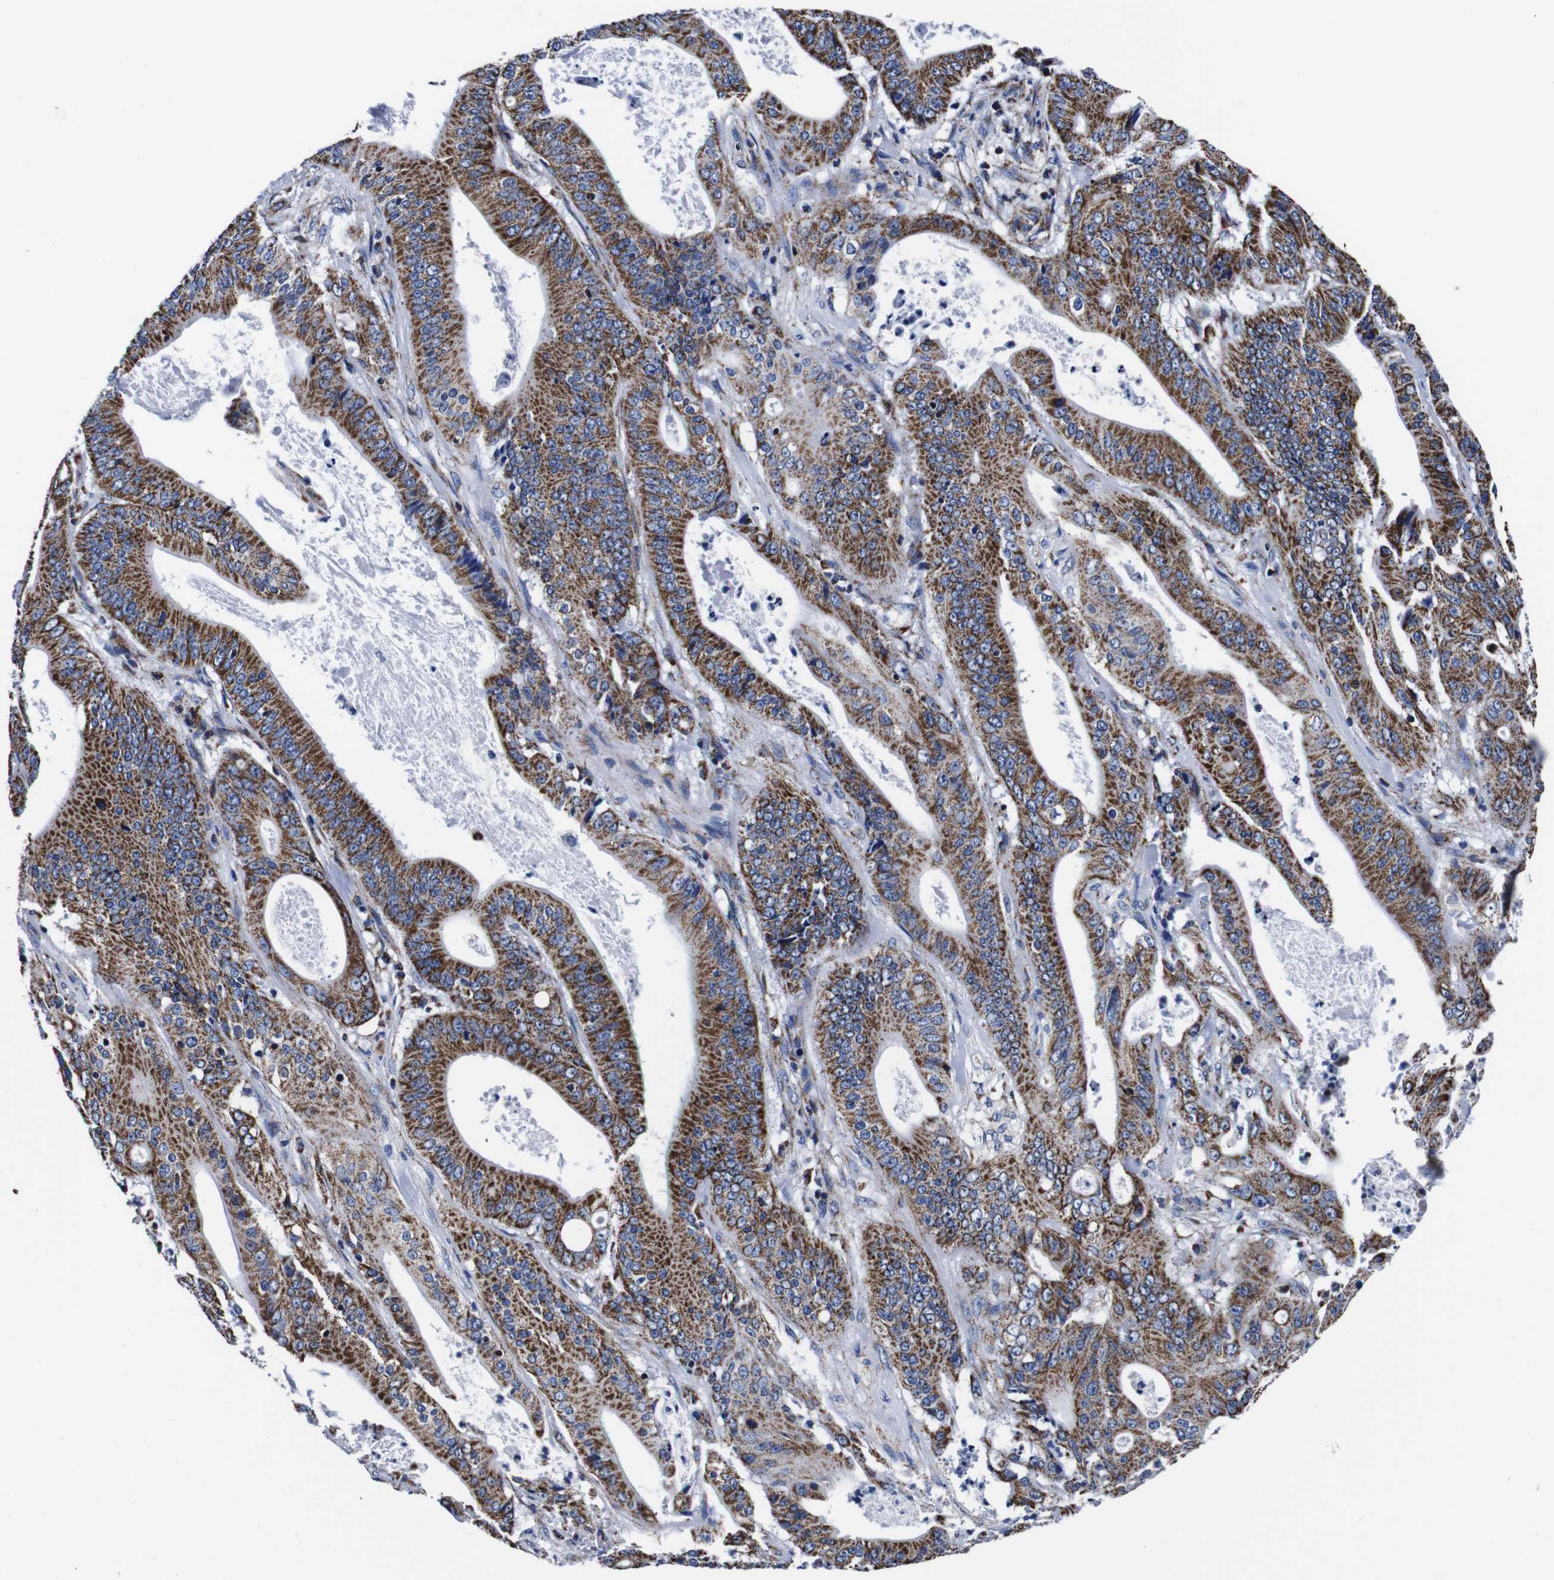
{"staining": {"intensity": "moderate", "quantity": ">75%", "location": "cytoplasmic/membranous"}, "tissue": "pancreatic cancer", "cell_type": "Tumor cells", "image_type": "cancer", "snomed": [{"axis": "morphology", "description": "Normal tissue, NOS"}, {"axis": "topography", "description": "Lymph node"}], "caption": "This image exhibits pancreatic cancer stained with immunohistochemistry (IHC) to label a protein in brown. The cytoplasmic/membranous of tumor cells show moderate positivity for the protein. Nuclei are counter-stained blue.", "gene": "FKBP9", "patient": {"sex": "male", "age": 62}}